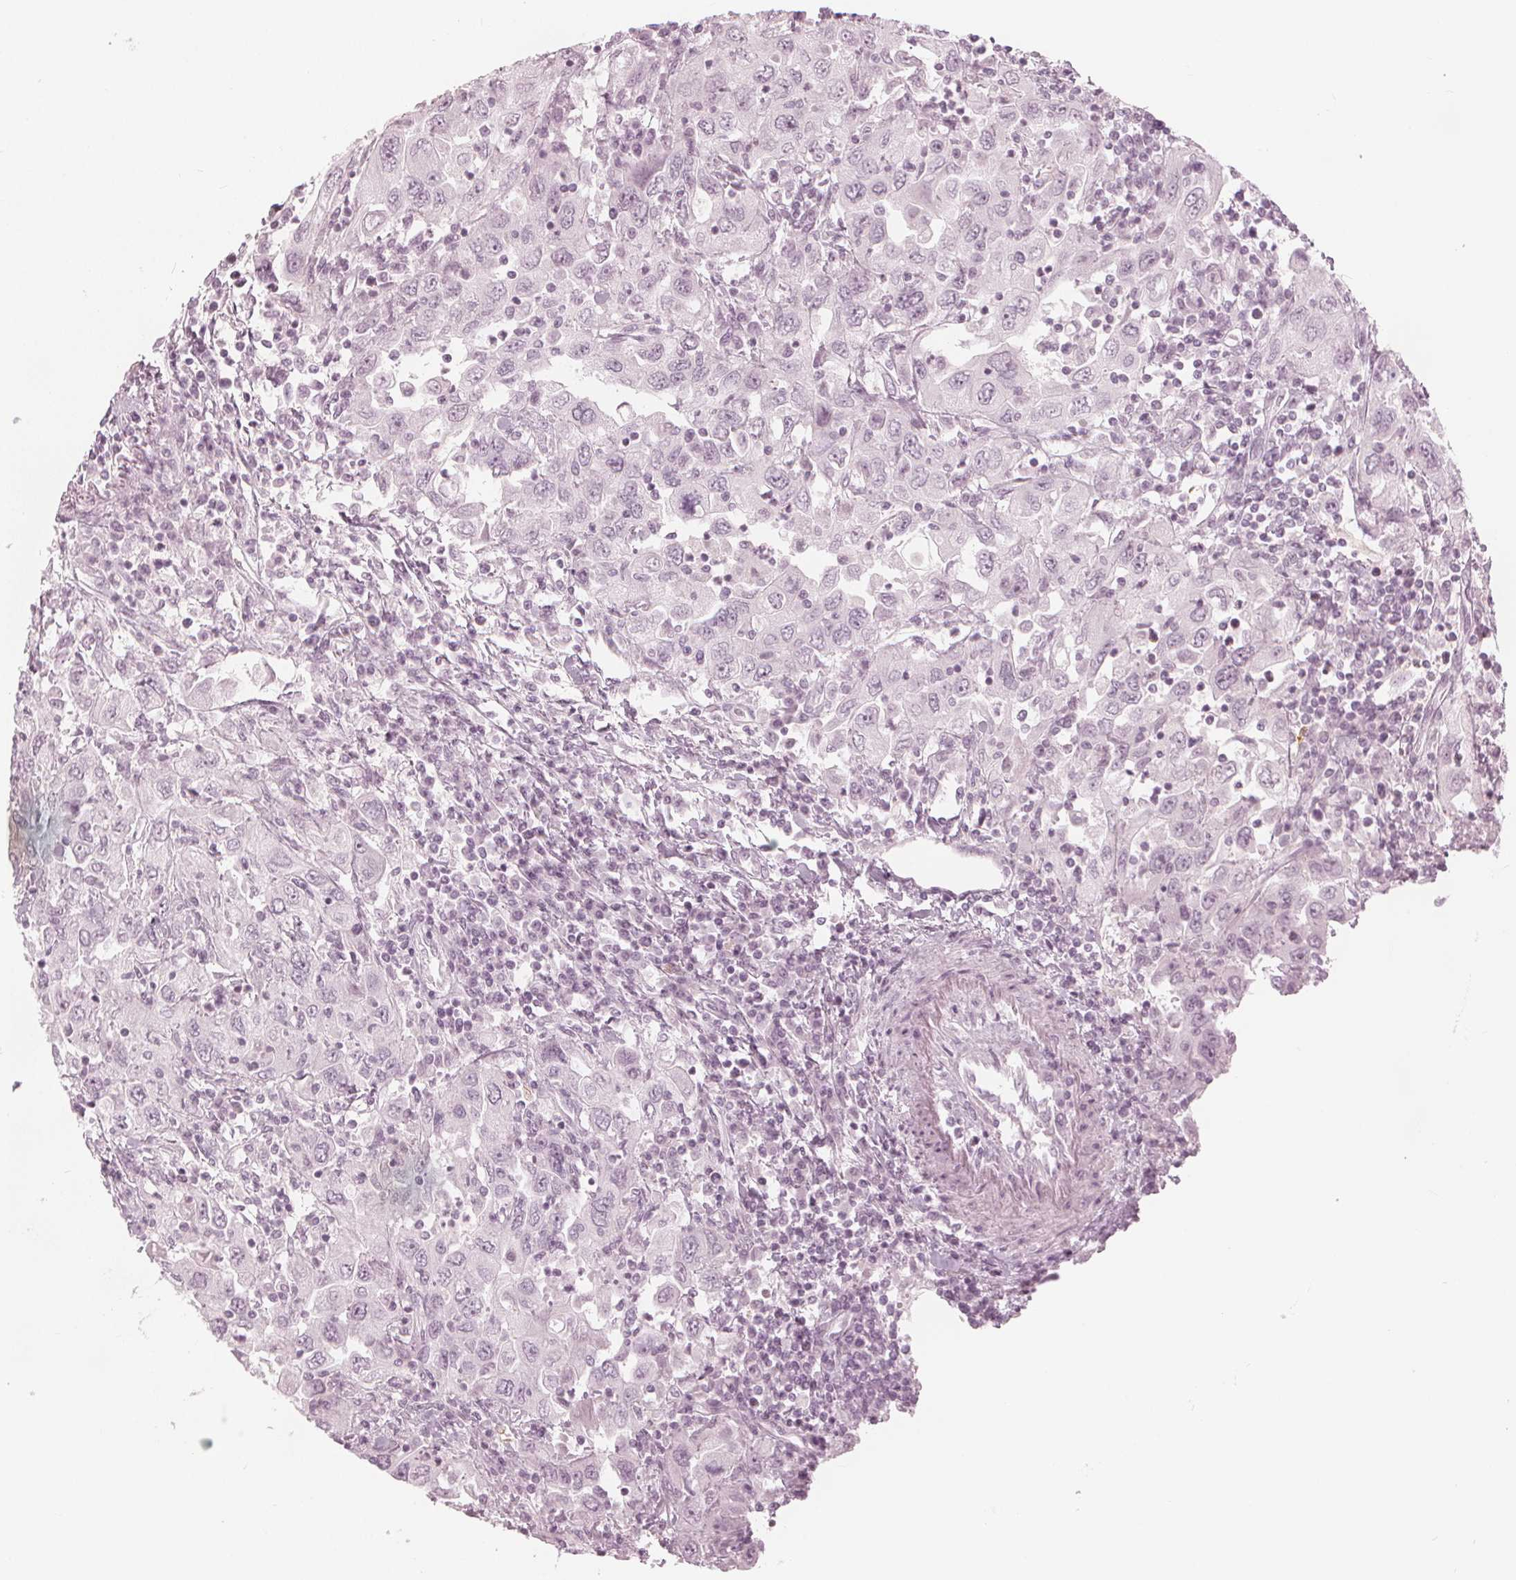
{"staining": {"intensity": "negative", "quantity": "none", "location": "none"}, "tissue": "urothelial cancer", "cell_type": "Tumor cells", "image_type": "cancer", "snomed": [{"axis": "morphology", "description": "Urothelial carcinoma, High grade"}, {"axis": "topography", "description": "Urinary bladder"}], "caption": "A high-resolution micrograph shows immunohistochemistry (IHC) staining of urothelial carcinoma (high-grade), which demonstrates no significant staining in tumor cells. Brightfield microscopy of immunohistochemistry (IHC) stained with DAB (brown) and hematoxylin (blue), captured at high magnification.", "gene": "PAEP", "patient": {"sex": "male", "age": 76}}